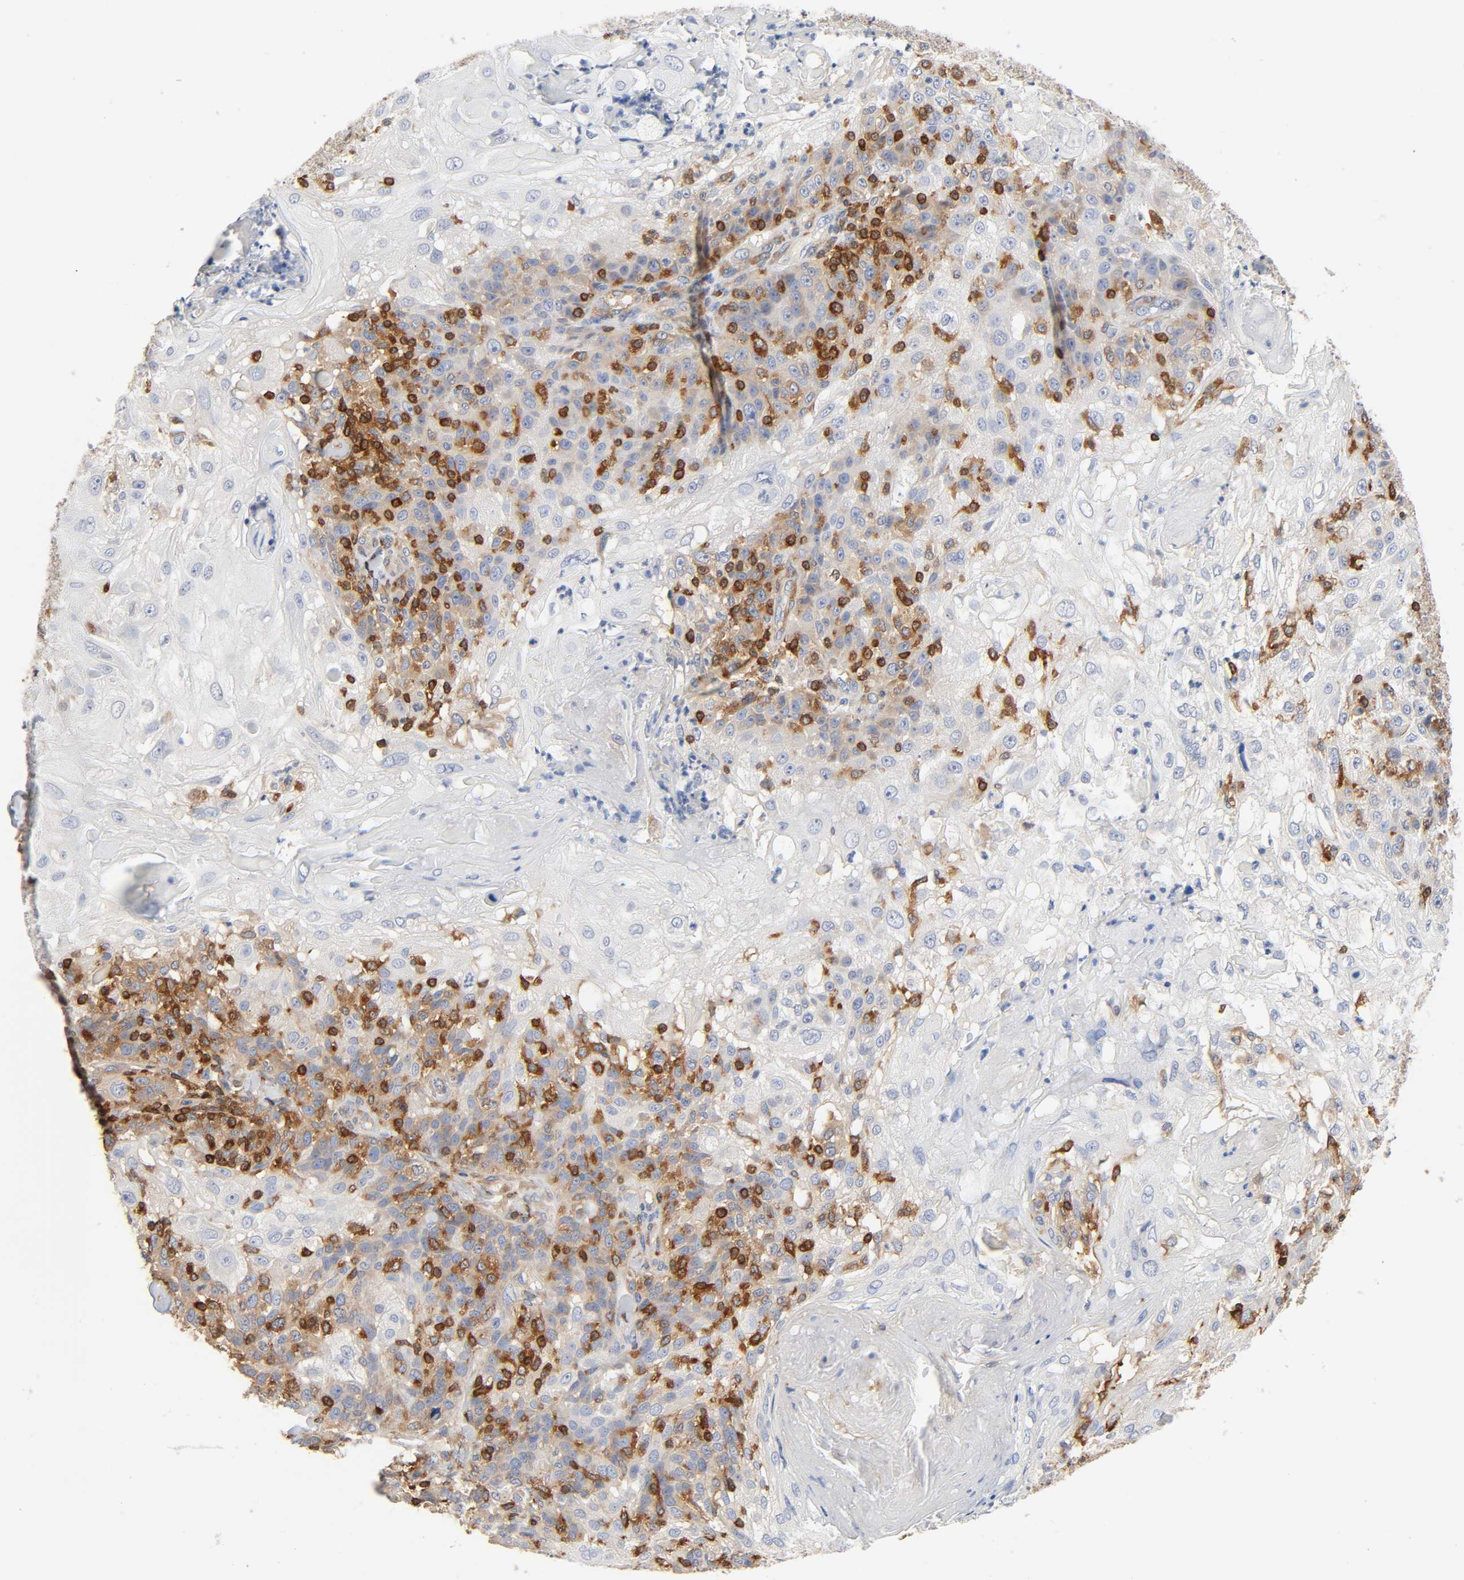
{"staining": {"intensity": "moderate", "quantity": "25%-75%", "location": "cytoplasmic/membranous"}, "tissue": "skin cancer", "cell_type": "Tumor cells", "image_type": "cancer", "snomed": [{"axis": "morphology", "description": "Normal tissue, NOS"}, {"axis": "morphology", "description": "Squamous cell carcinoma, NOS"}, {"axis": "topography", "description": "Skin"}], "caption": "Moderate cytoplasmic/membranous staining for a protein is identified in about 25%-75% of tumor cells of squamous cell carcinoma (skin) using immunohistochemistry.", "gene": "BIN1", "patient": {"sex": "female", "age": 83}}